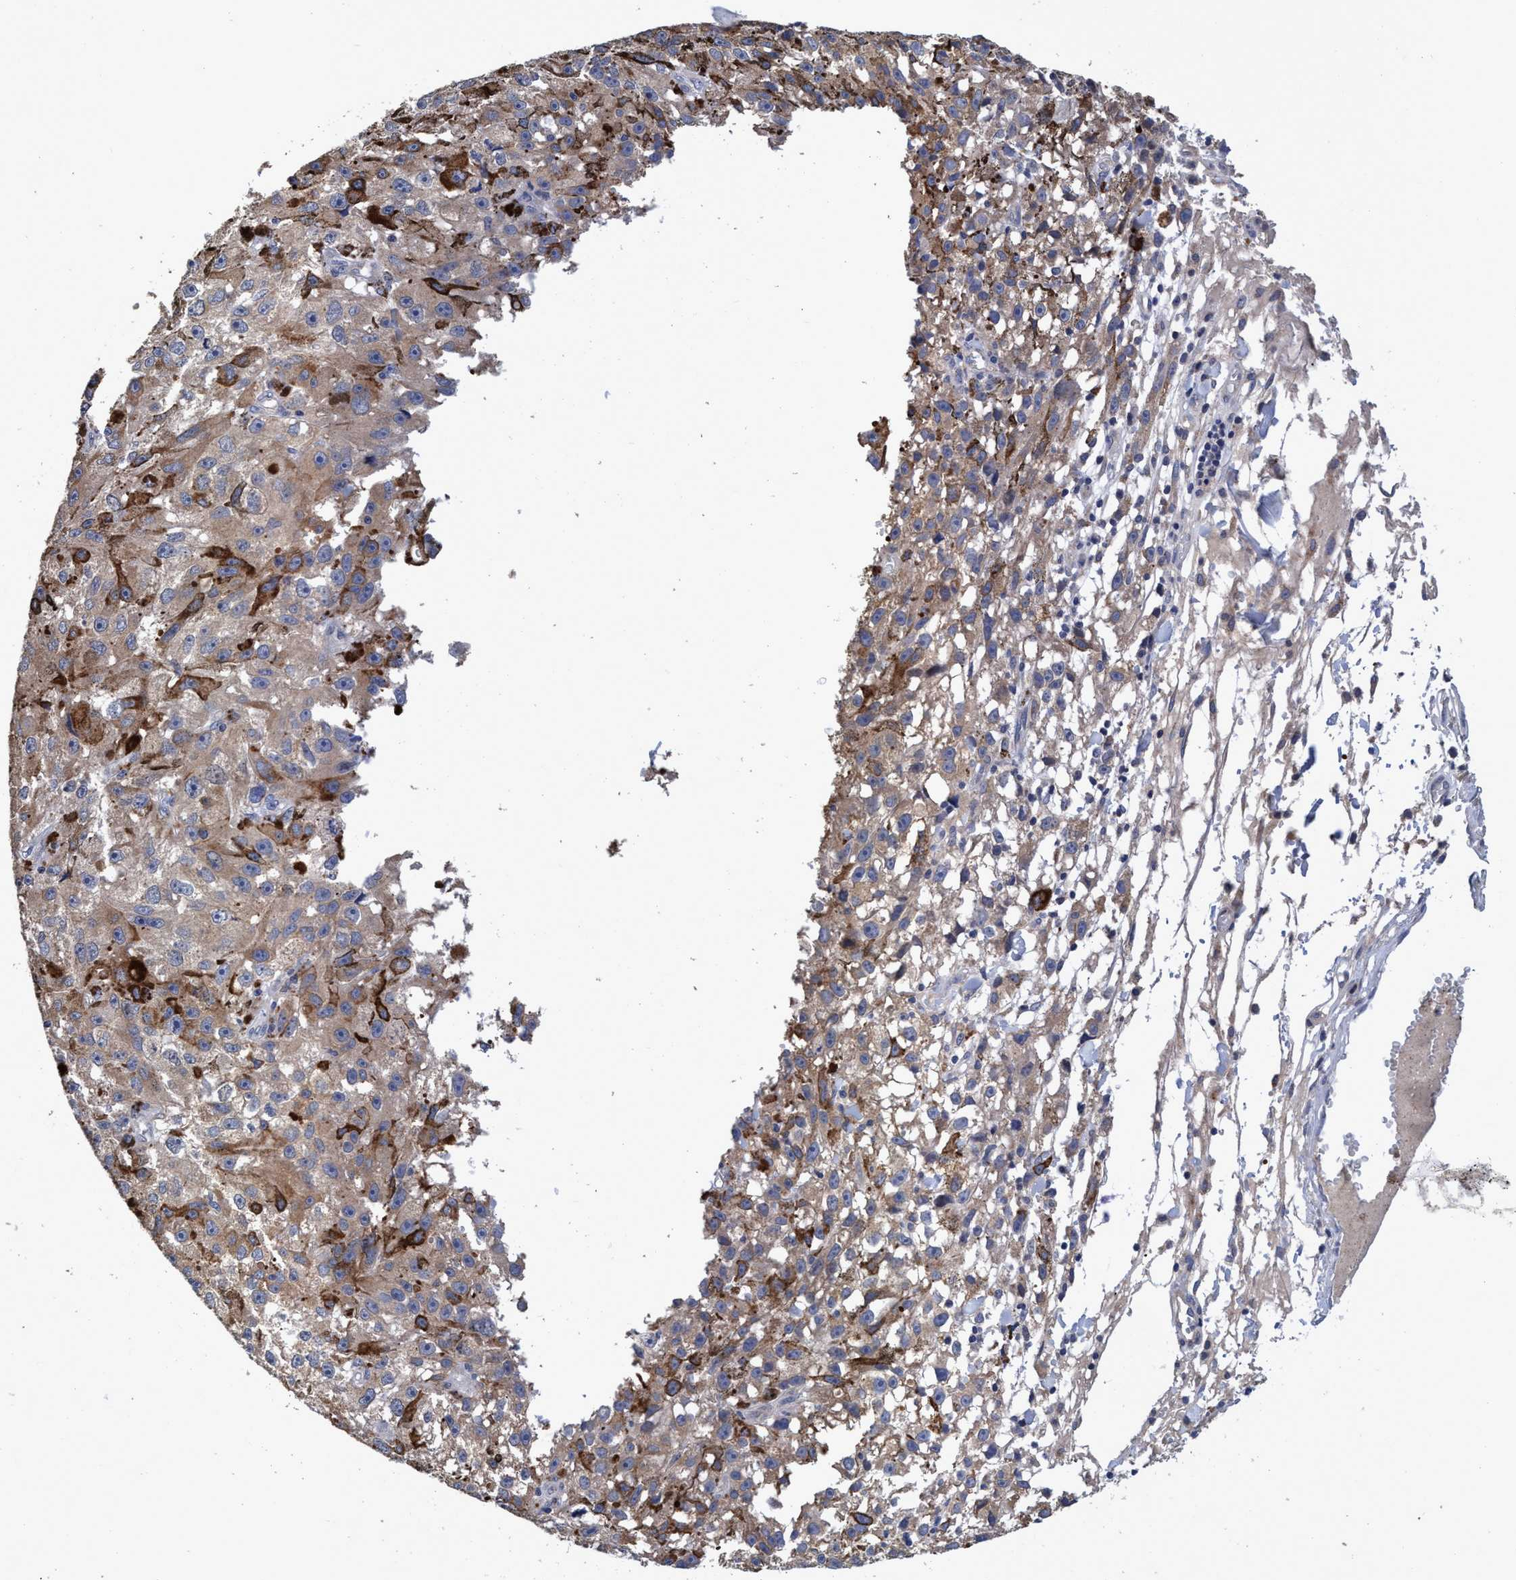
{"staining": {"intensity": "weak", "quantity": ">75%", "location": "cytoplasmic/membranous"}, "tissue": "melanoma", "cell_type": "Tumor cells", "image_type": "cancer", "snomed": [{"axis": "morphology", "description": "Malignant melanoma, NOS"}, {"axis": "topography", "description": "Skin"}], "caption": "Immunohistochemistry (DAB (3,3'-diaminobenzidine)) staining of human melanoma displays weak cytoplasmic/membranous protein expression in about >75% of tumor cells.", "gene": "CALCOCO2", "patient": {"sex": "female", "age": 104}}